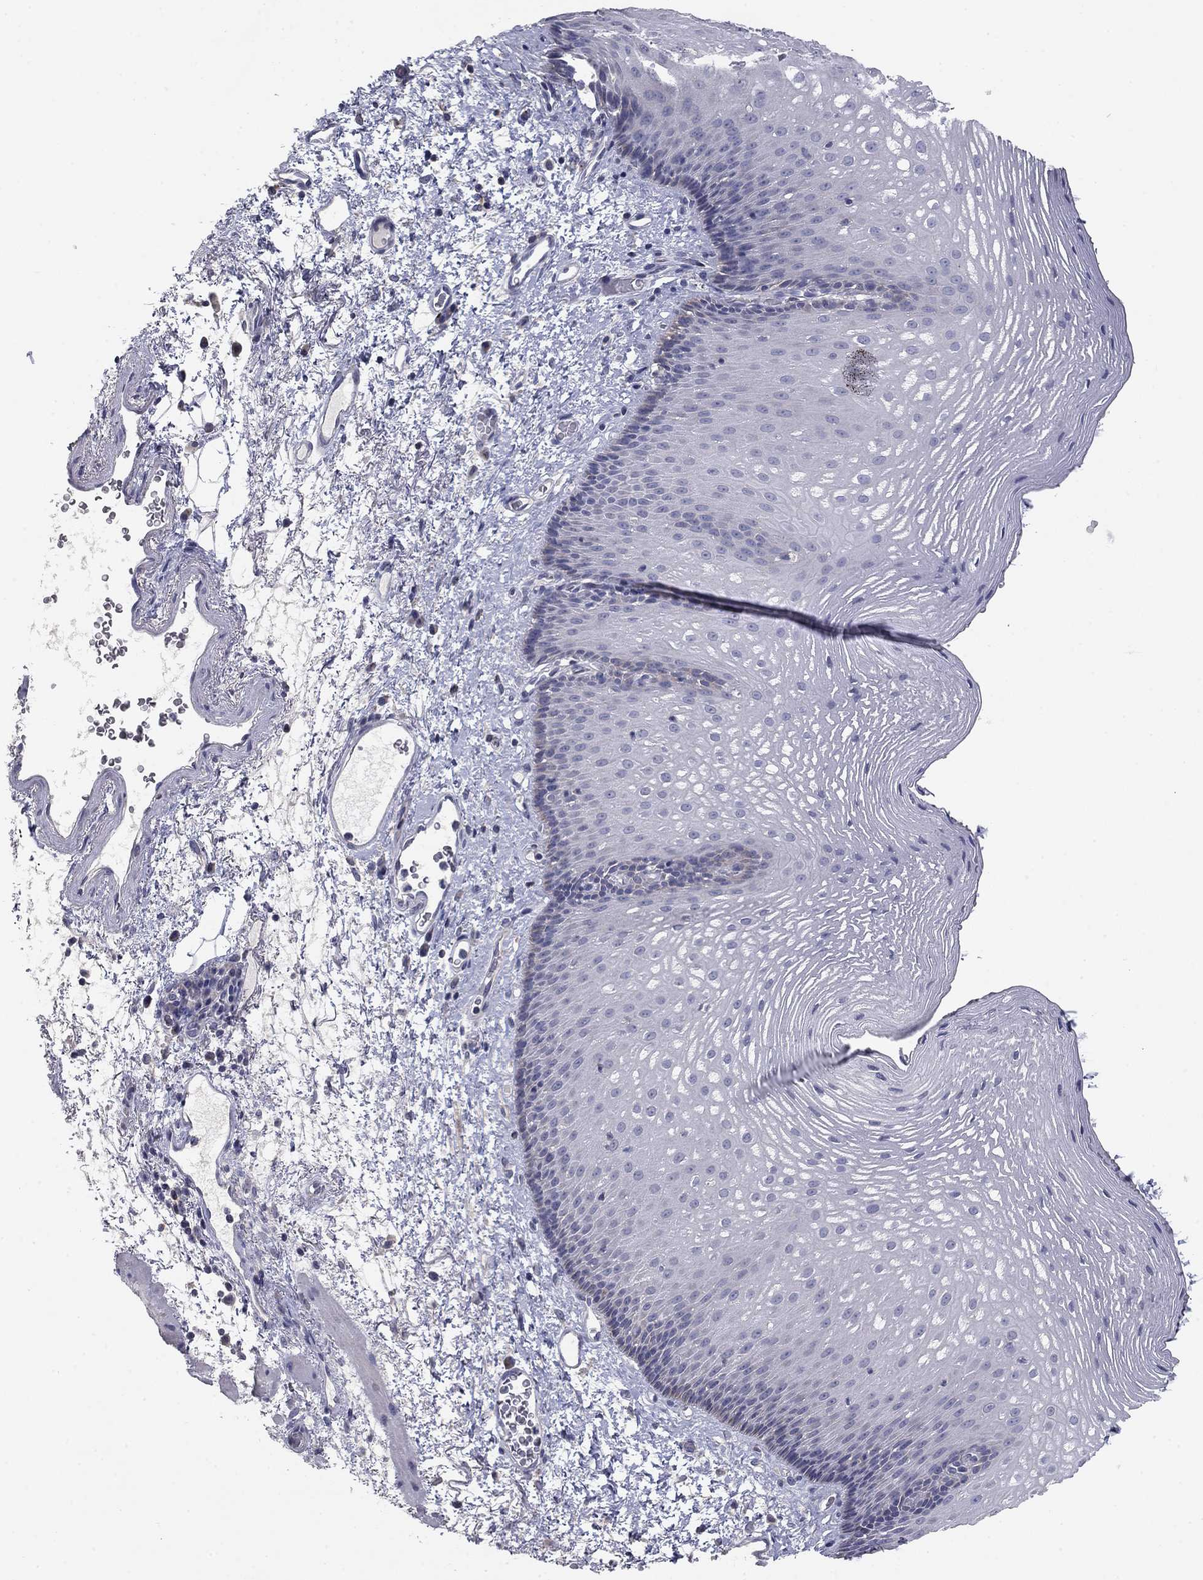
{"staining": {"intensity": "negative", "quantity": "none", "location": "none"}, "tissue": "esophagus", "cell_type": "Squamous epithelial cells", "image_type": "normal", "snomed": [{"axis": "morphology", "description": "Normal tissue, NOS"}, {"axis": "topography", "description": "Esophagus"}], "caption": "This micrograph is of unremarkable esophagus stained with immunohistochemistry (IHC) to label a protein in brown with the nuclei are counter-stained blue. There is no positivity in squamous epithelial cells.", "gene": "SEPTIN3", "patient": {"sex": "male", "age": 76}}